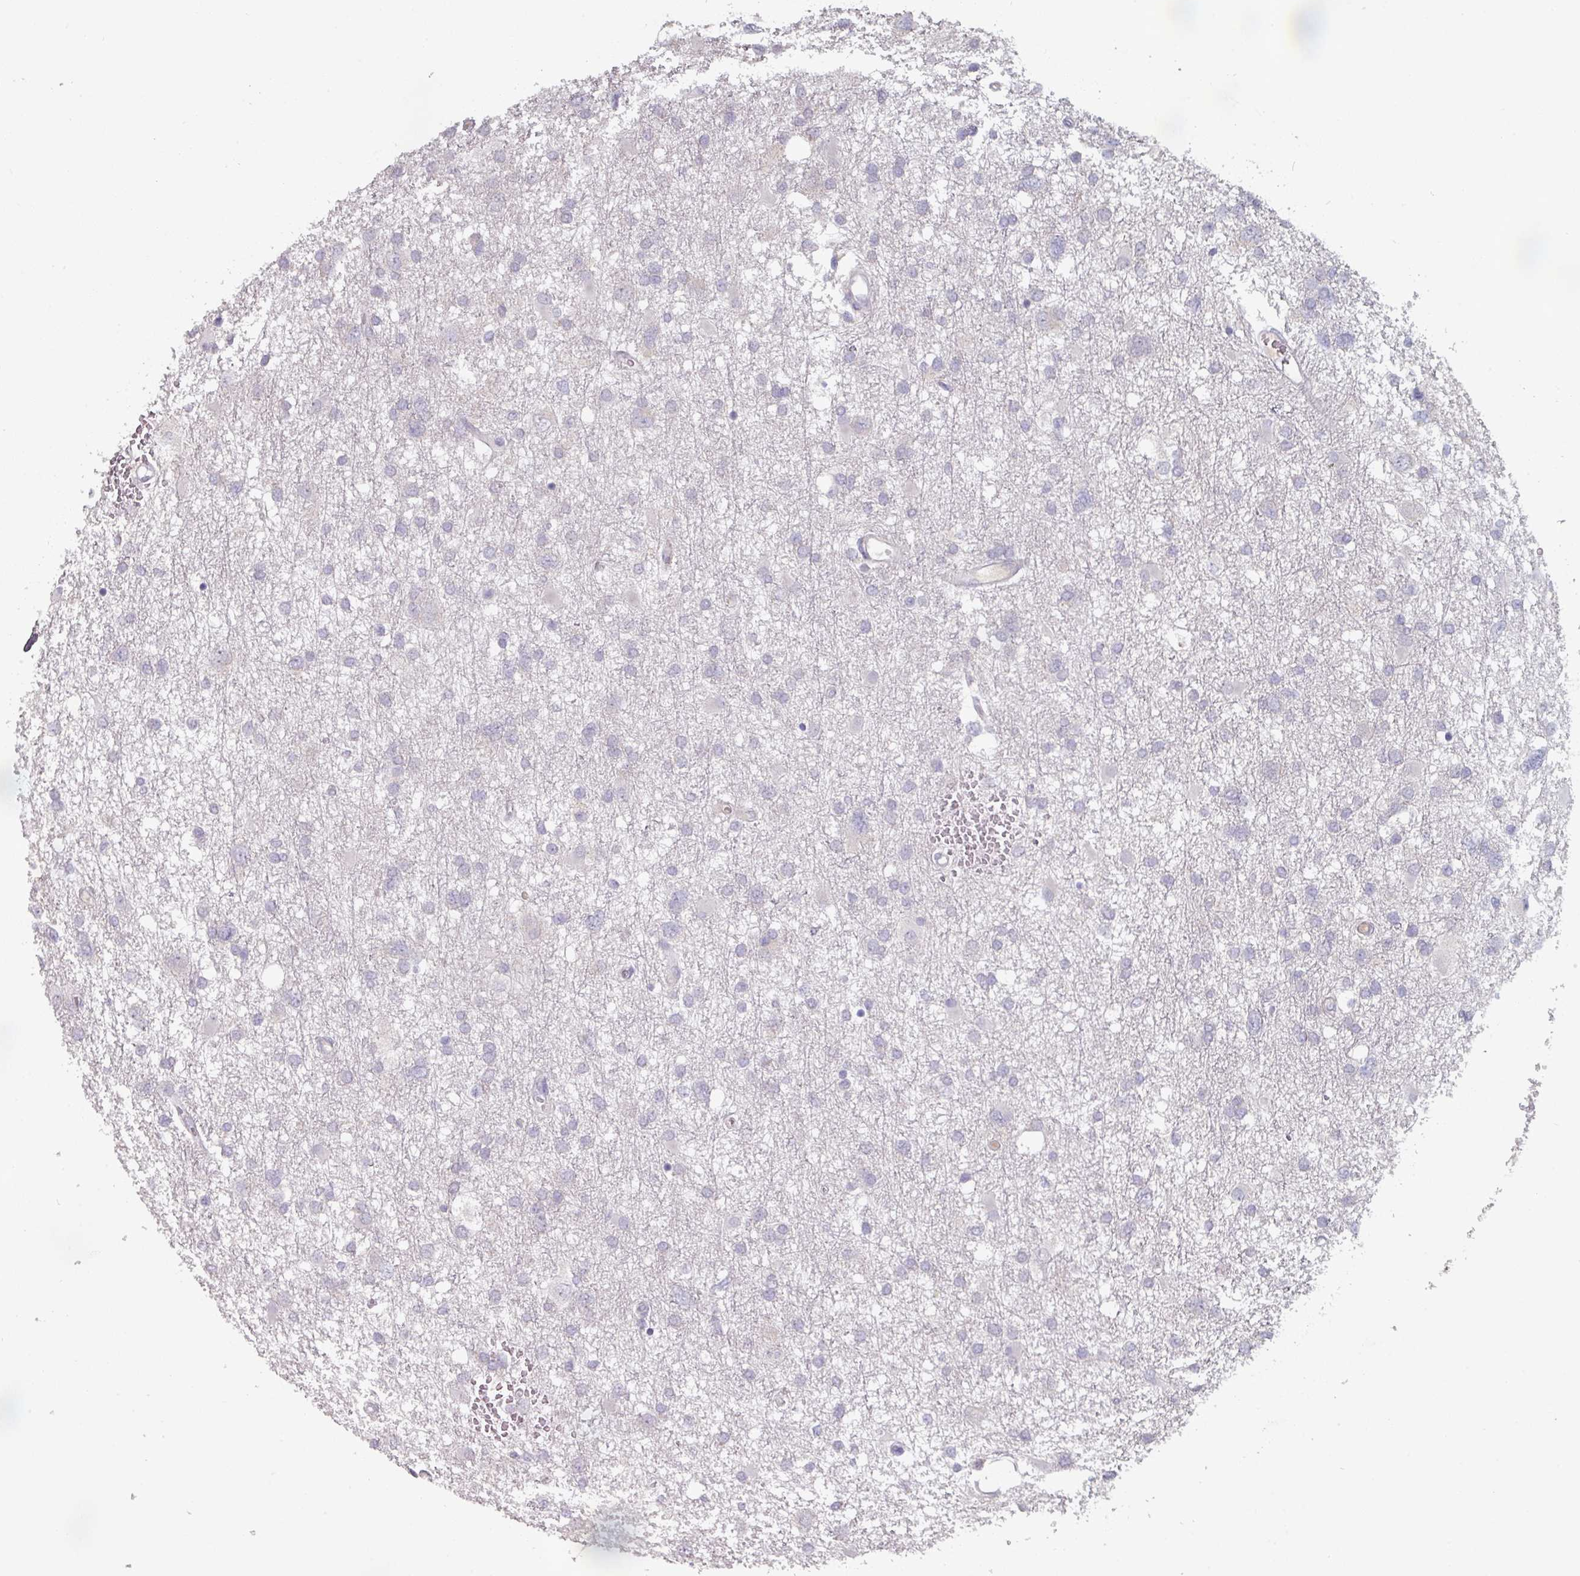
{"staining": {"intensity": "negative", "quantity": "none", "location": "none"}, "tissue": "glioma", "cell_type": "Tumor cells", "image_type": "cancer", "snomed": [{"axis": "morphology", "description": "Glioma, malignant, High grade"}, {"axis": "topography", "description": "Brain"}], "caption": "A micrograph of high-grade glioma (malignant) stained for a protein demonstrates no brown staining in tumor cells.", "gene": "PRAMEF8", "patient": {"sex": "male", "age": 61}}